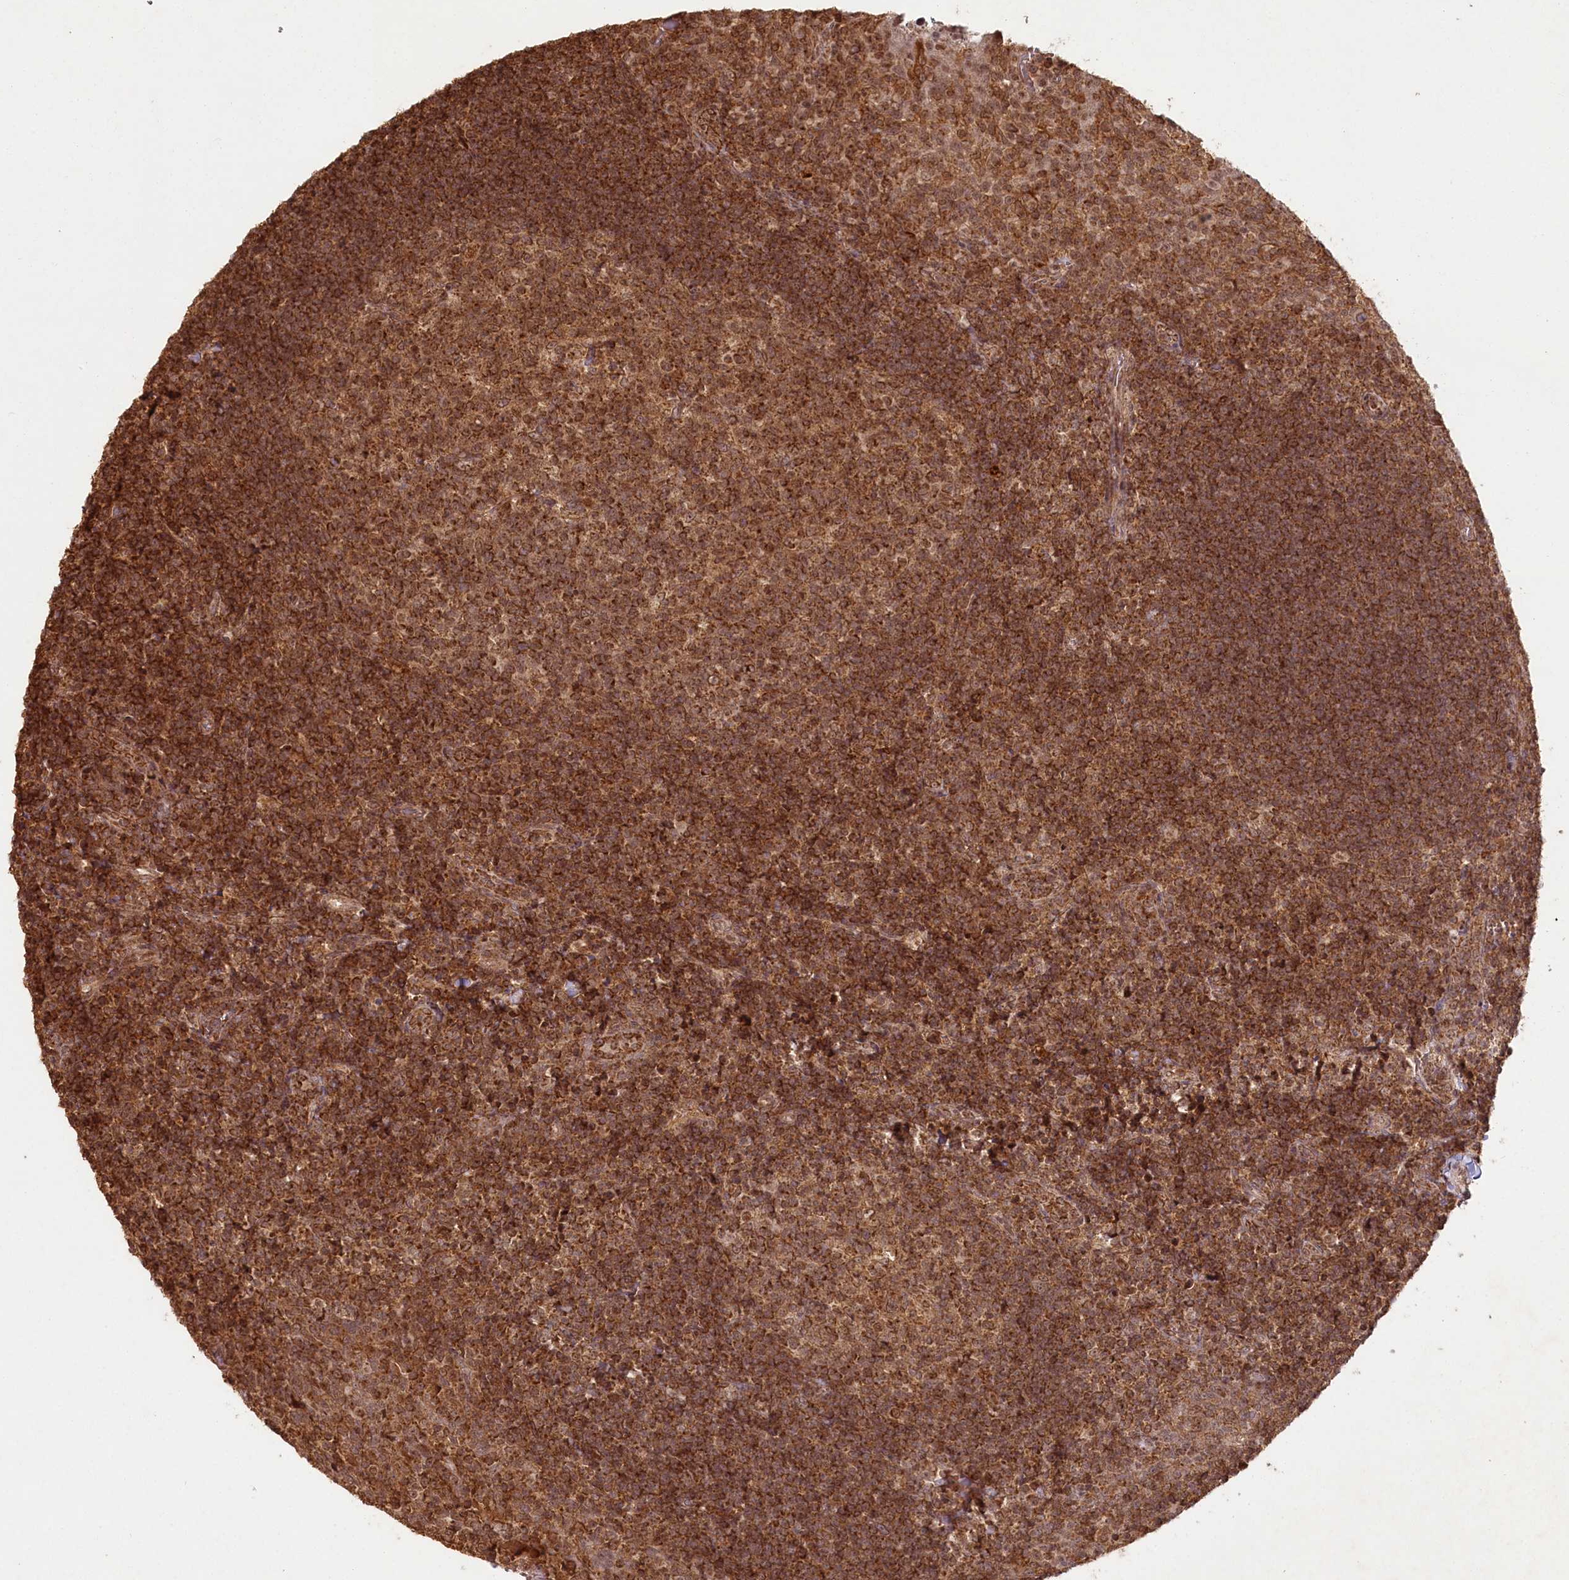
{"staining": {"intensity": "strong", "quantity": ">75%", "location": "cytoplasmic/membranous"}, "tissue": "tonsil", "cell_type": "Germinal center cells", "image_type": "normal", "snomed": [{"axis": "morphology", "description": "Normal tissue, NOS"}, {"axis": "topography", "description": "Tonsil"}], "caption": "Tonsil stained for a protein displays strong cytoplasmic/membranous positivity in germinal center cells. The staining is performed using DAB brown chromogen to label protein expression. The nuclei are counter-stained blue using hematoxylin.", "gene": "MICU1", "patient": {"sex": "female", "age": 10}}